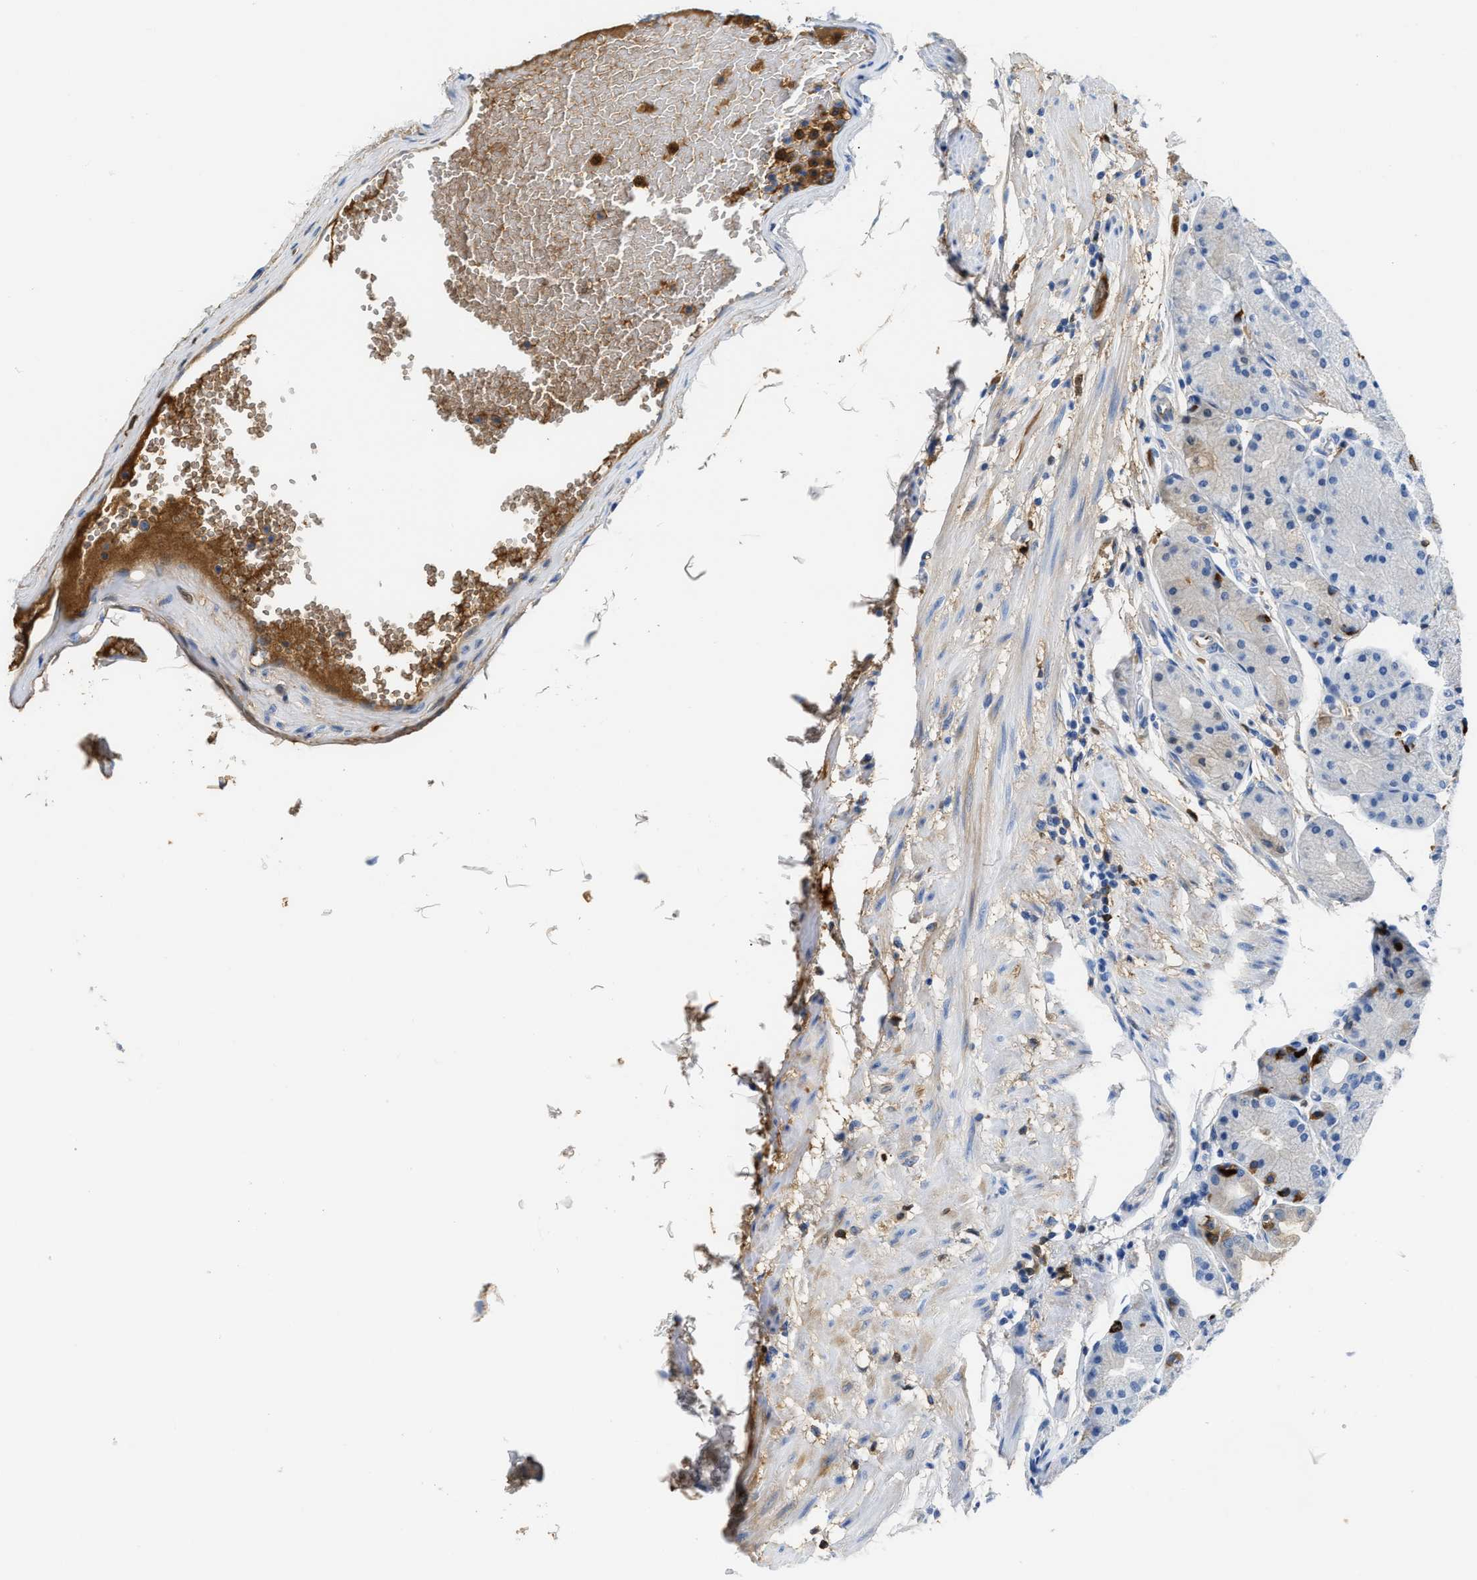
{"staining": {"intensity": "moderate", "quantity": "<25%", "location": "cytoplasmic/membranous"}, "tissue": "stomach", "cell_type": "Glandular cells", "image_type": "normal", "snomed": [{"axis": "morphology", "description": "Normal tissue, NOS"}, {"axis": "topography", "description": "Stomach, upper"}], "caption": "The immunohistochemical stain shows moderate cytoplasmic/membranous staining in glandular cells of unremarkable stomach.", "gene": "GC", "patient": {"sex": "male", "age": 72}}